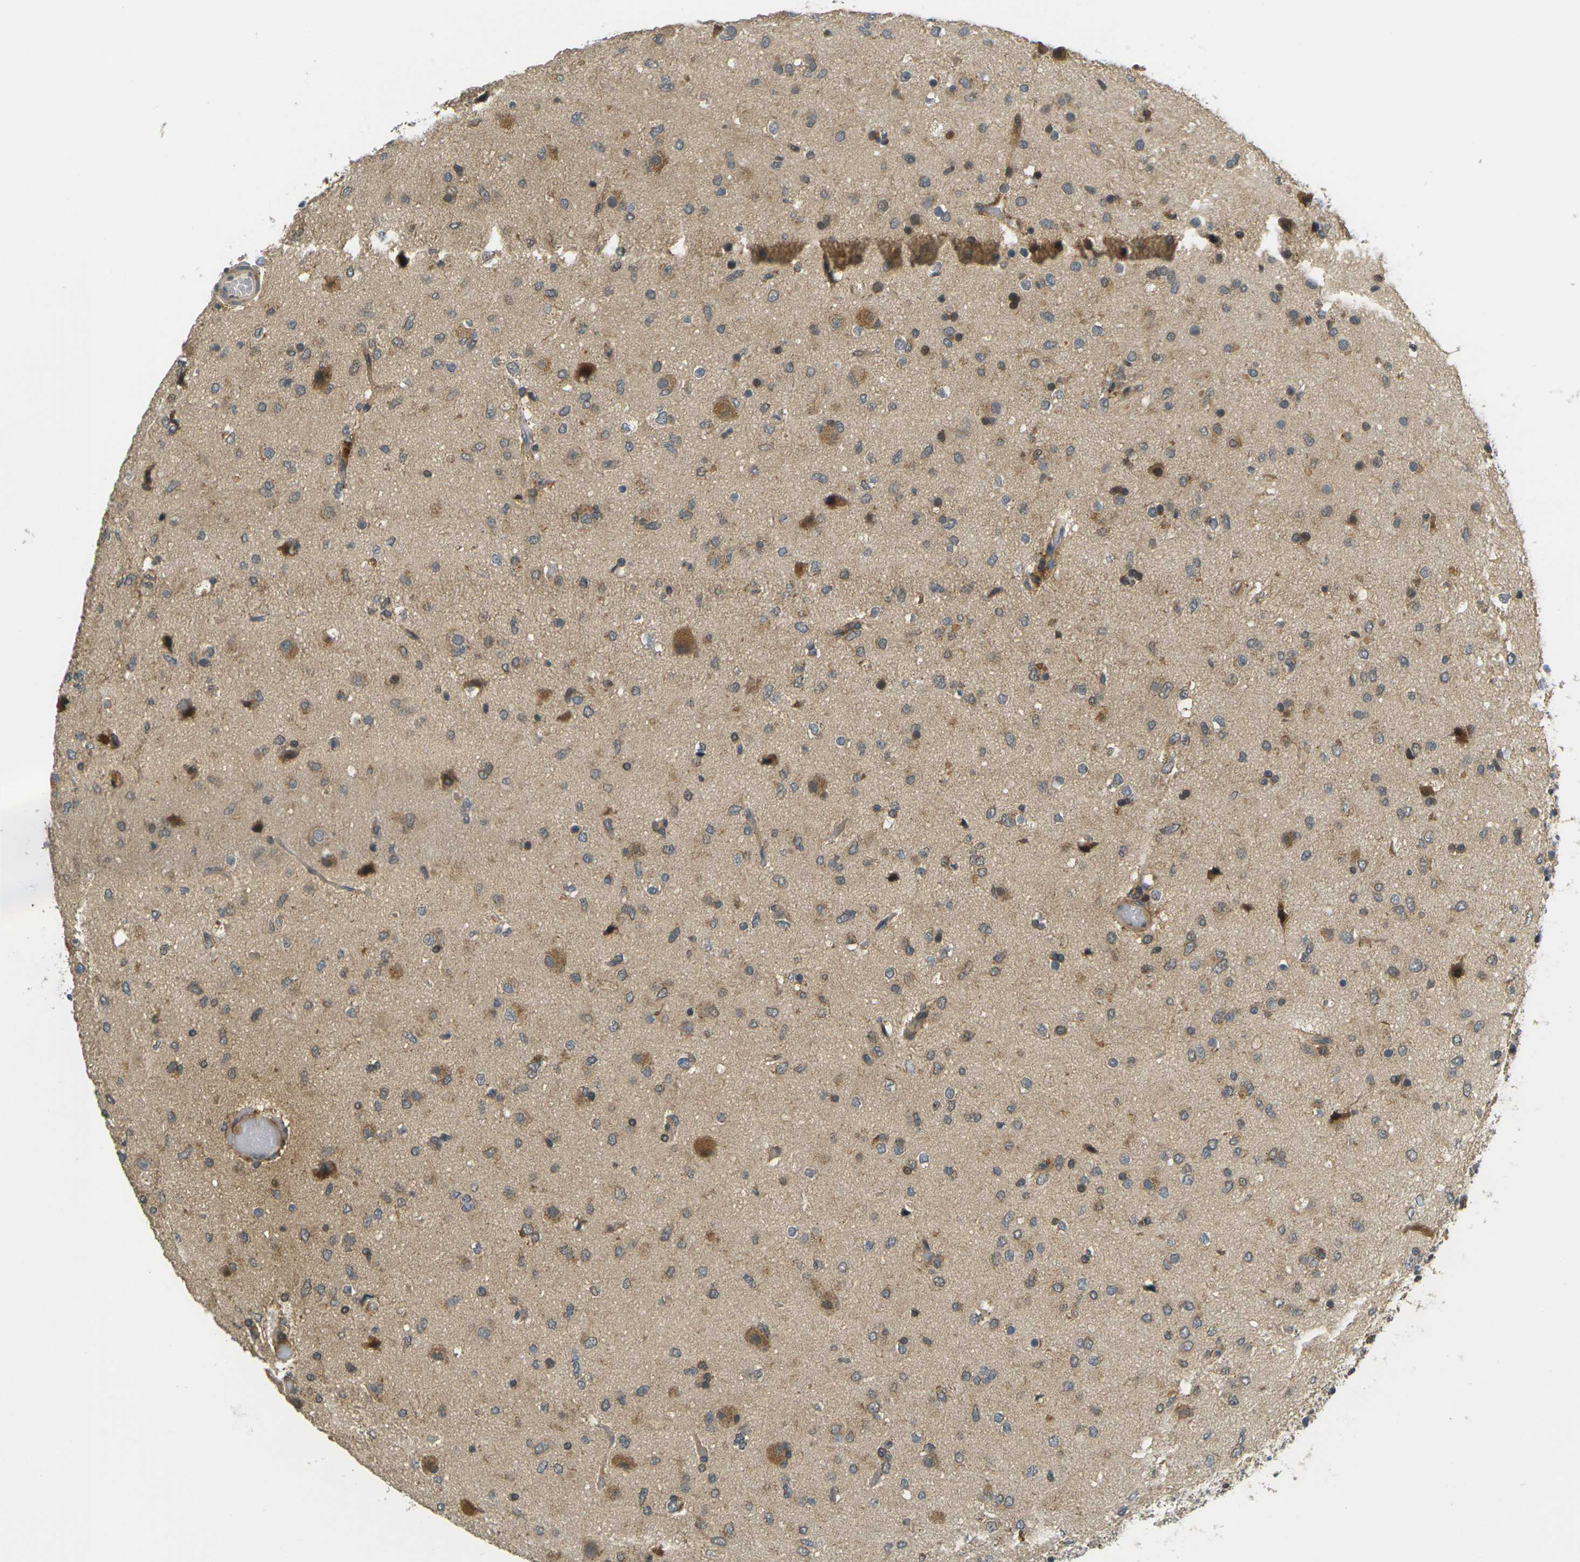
{"staining": {"intensity": "moderate", "quantity": ">75%", "location": "cytoplasmic/membranous"}, "tissue": "glioma", "cell_type": "Tumor cells", "image_type": "cancer", "snomed": [{"axis": "morphology", "description": "Glioma, malignant, Low grade"}, {"axis": "topography", "description": "Brain"}], "caption": "Malignant glioma (low-grade) stained for a protein demonstrates moderate cytoplasmic/membranous positivity in tumor cells.", "gene": "KLHL8", "patient": {"sex": "male", "age": 77}}